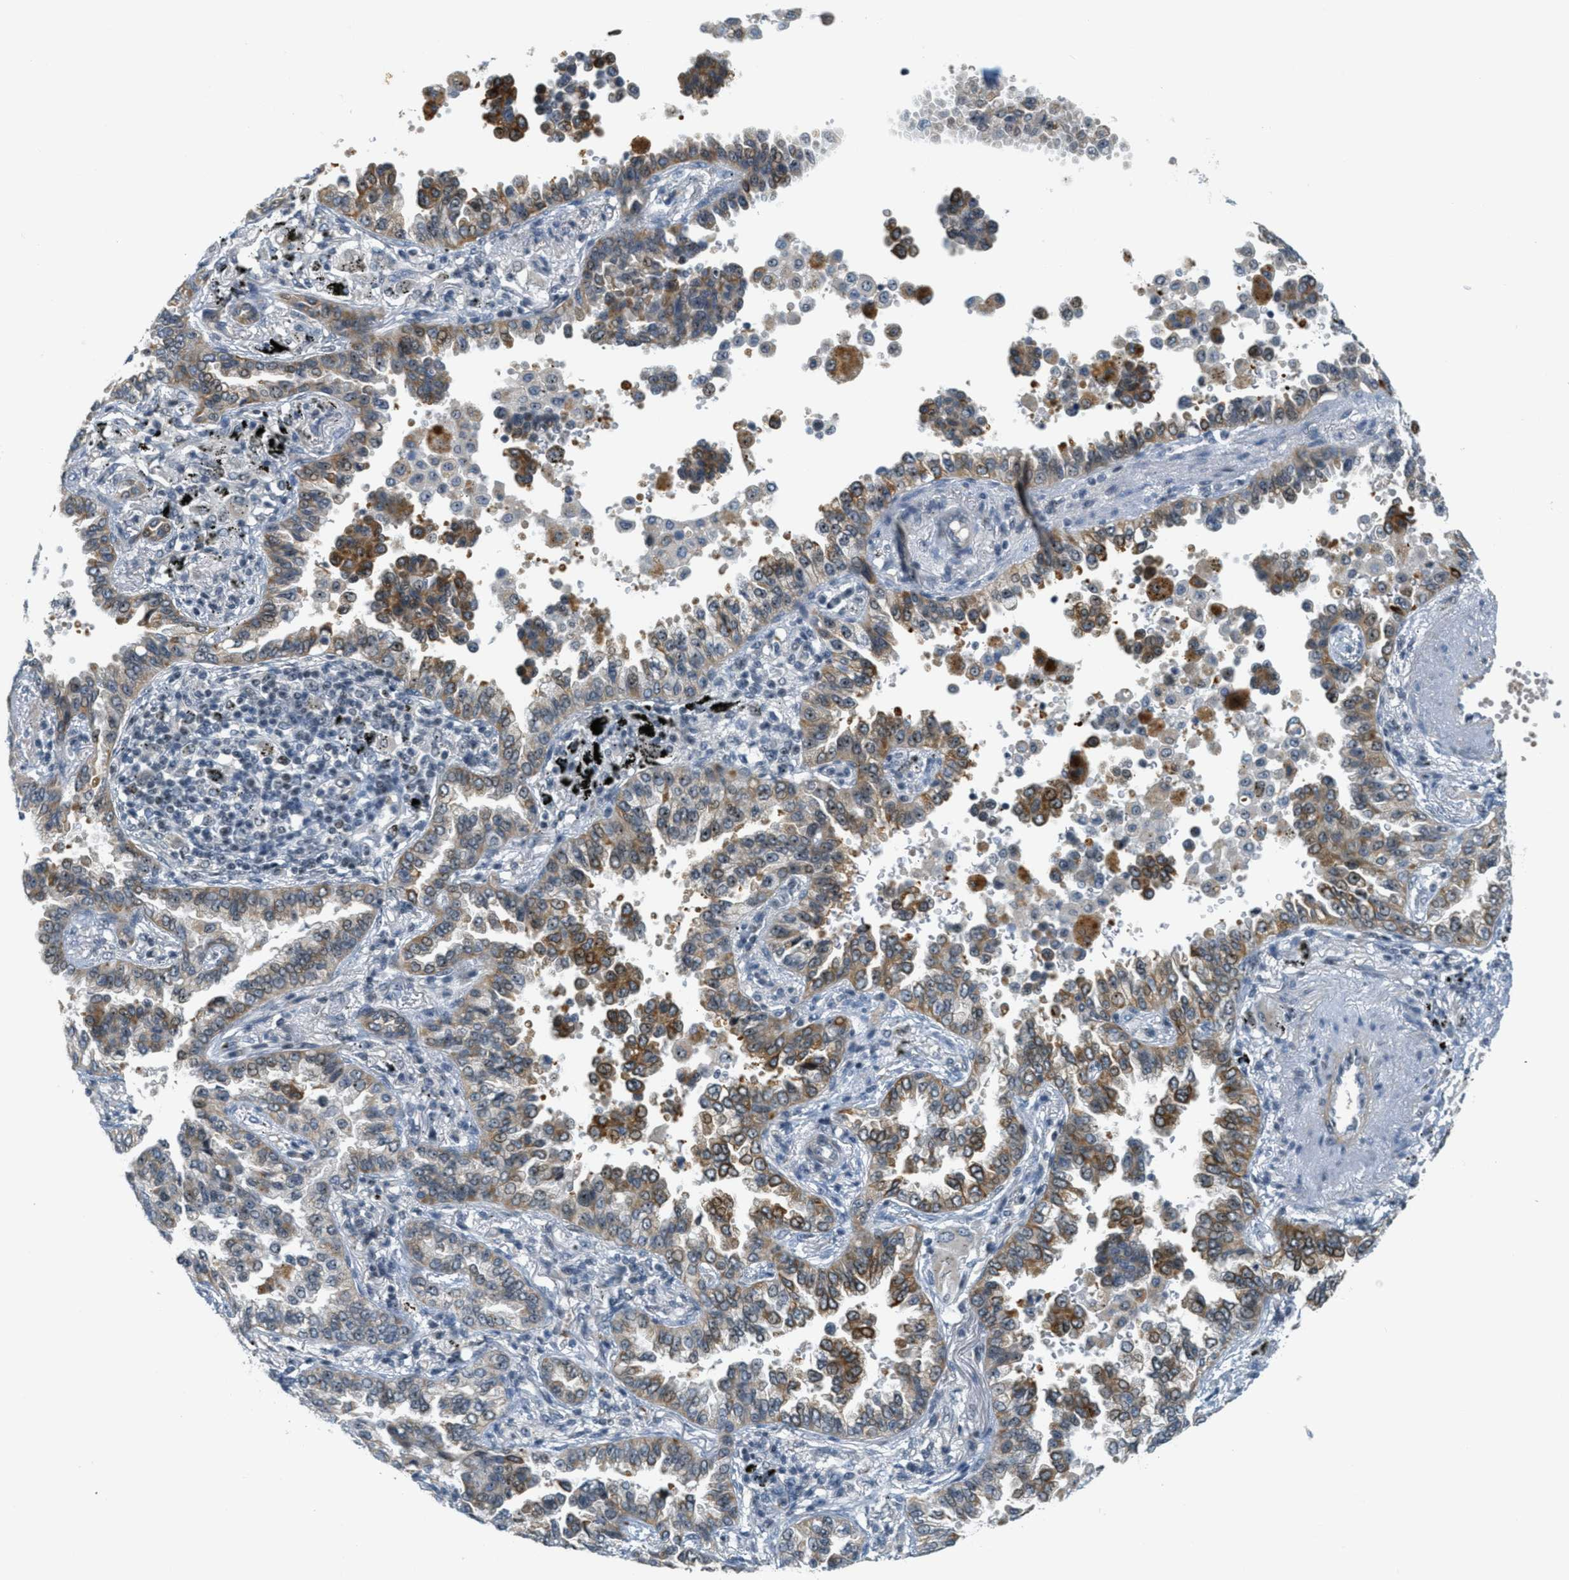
{"staining": {"intensity": "moderate", "quantity": "25%-75%", "location": "cytoplasmic/membranous"}, "tissue": "lung cancer", "cell_type": "Tumor cells", "image_type": "cancer", "snomed": [{"axis": "morphology", "description": "Normal tissue, NOS"}, {"axis": "morphology", "description": "Adenocarcinoma, NOS"}, {"axis": "topography", "description": "Lung"}], "caption": "A medium amount of moderate cytoplasmic/membranous expression is appreciated in approximately 25%-75% of tumor cells in adenocarcinoma (lung) tissue.", "gene": "DDX47", "patient": {"sex": "male", "age": 59}}